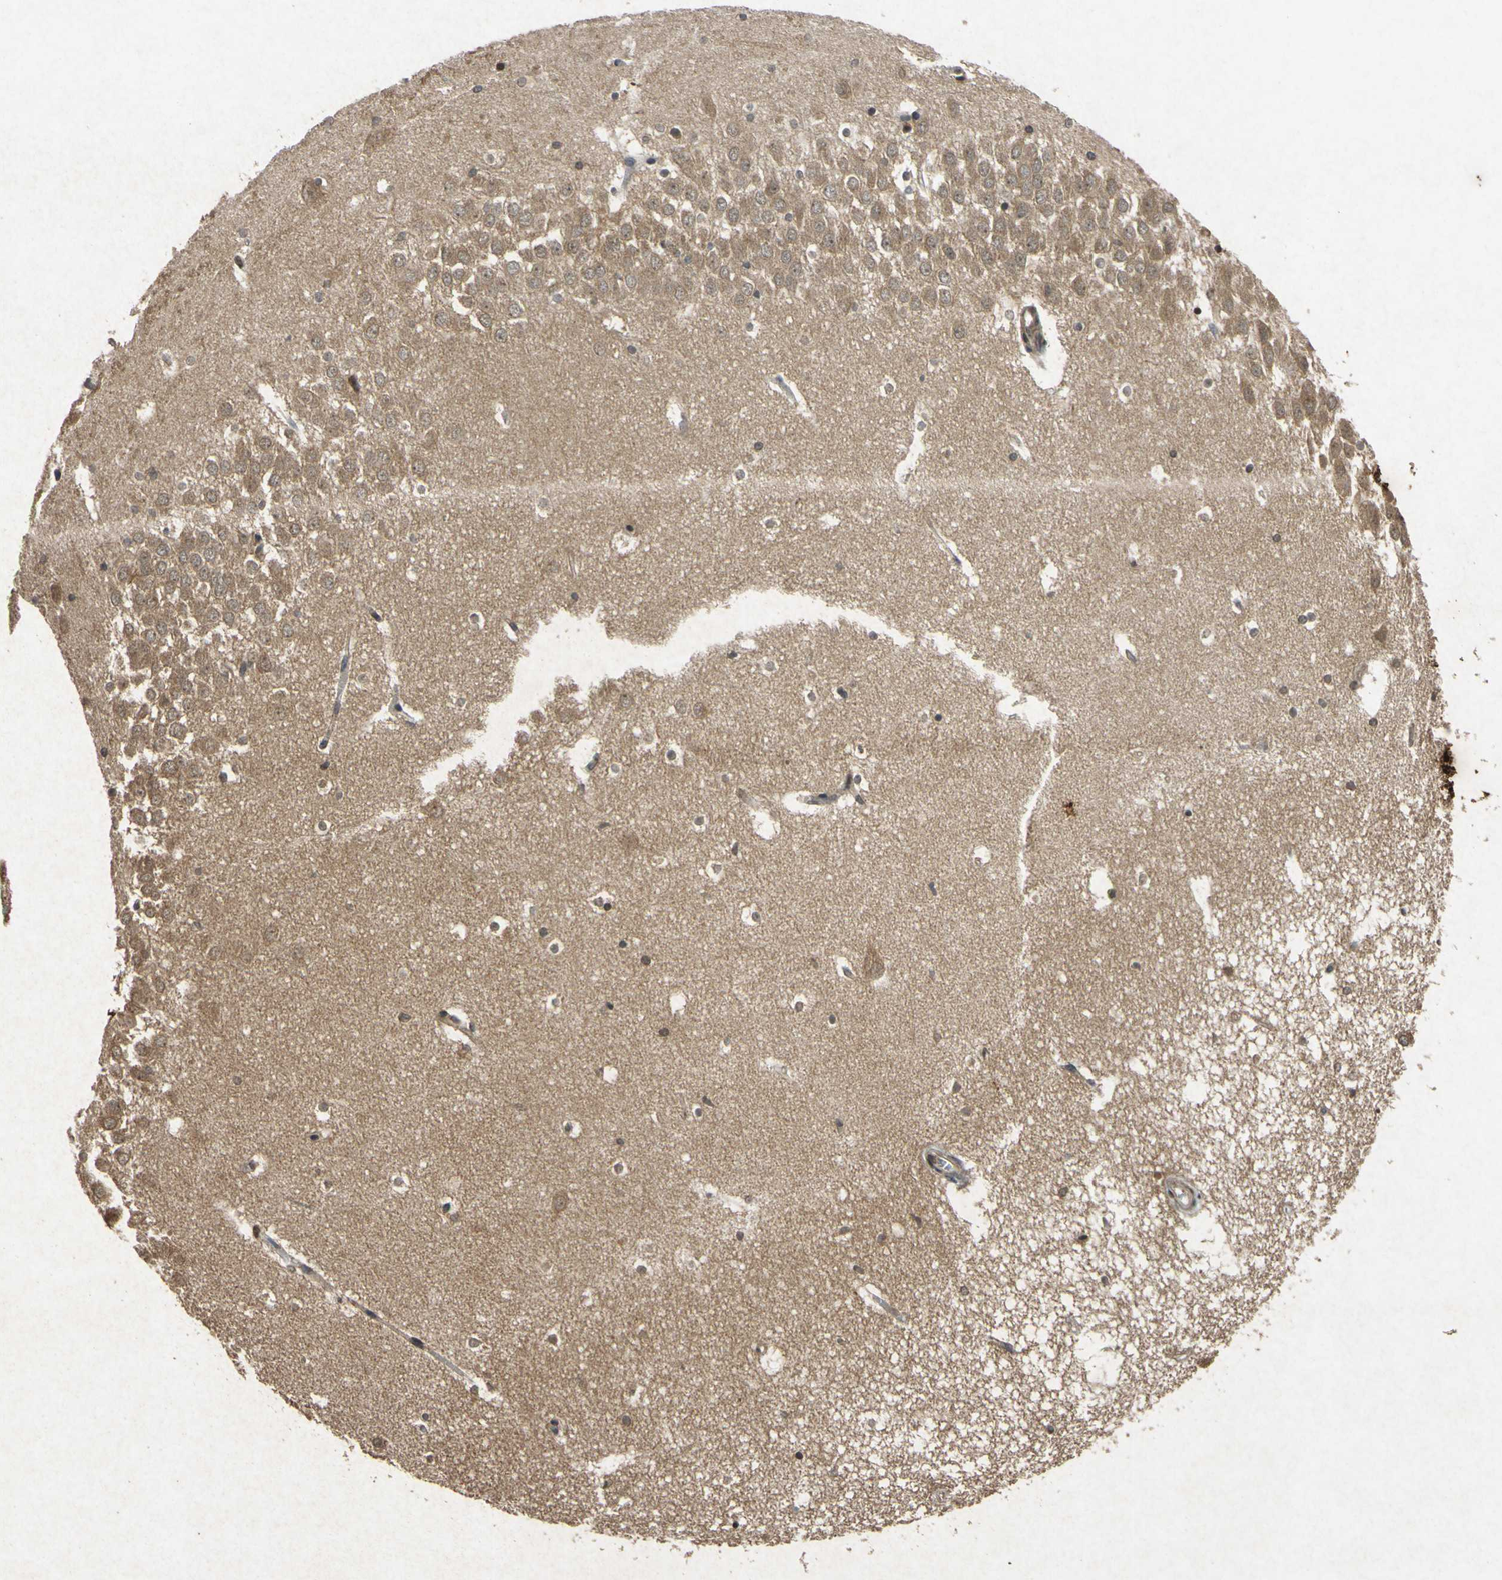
{"staining": {"intensity": "strong", "quantity": ">75%", "location": "nuclear"}, "tissue": "hippocampus", "cell_type": "Glial cells", "image_type": "normal", "snomed": [{"axis": "morphology", "description": "Normal tissue, NOS"}, {"axis": "topography", "description": "Hippocampus"}], "caption": "High-magnification brightfield microscopy of unremarkable hippocampus stained with DAB (brown) and counterstained with hematoxylin (blue). glial cells exhibit strong nuclear staining is appreciated in approximately>75% of cells.", "gene": "ATP6V1H", "patient": {"sex": "male", "age": 45}}